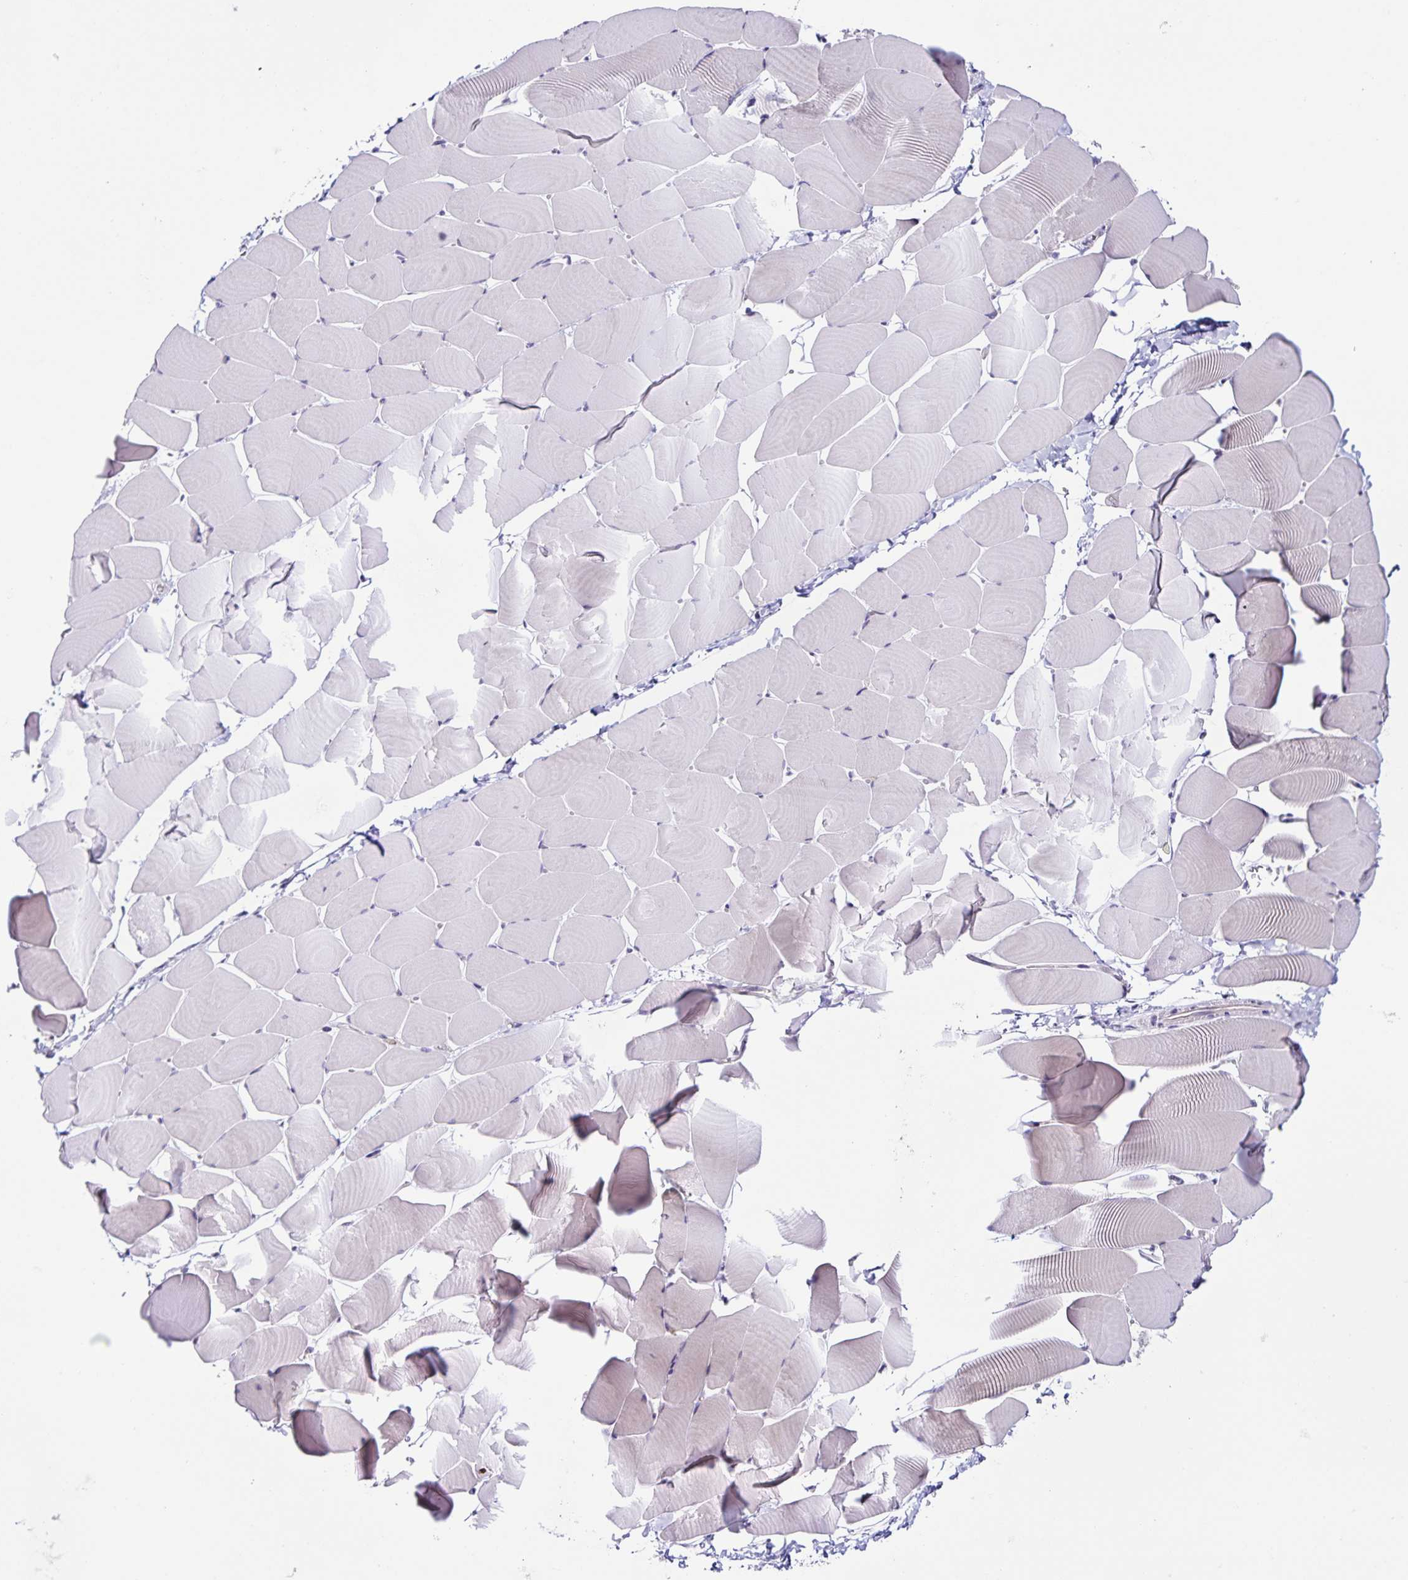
{"staining": {"intensity": "negative", "quantity": "none", "location": "none"}, "tissue": "skeletal muscle", "cell_type": "Myocytes", "image_type": "normal", "snomed": [{"axis": "morphology", "description": "Normal tissue, NOS"}, {"axis": "topography", "description": "Skeletal muscle"}], "caption": "Micrograph shows no protein expression in myocytes of unremarkable skeletal muscle.", "gene": "RNFT2", "patient": {"sex": "male", "age": 25}}